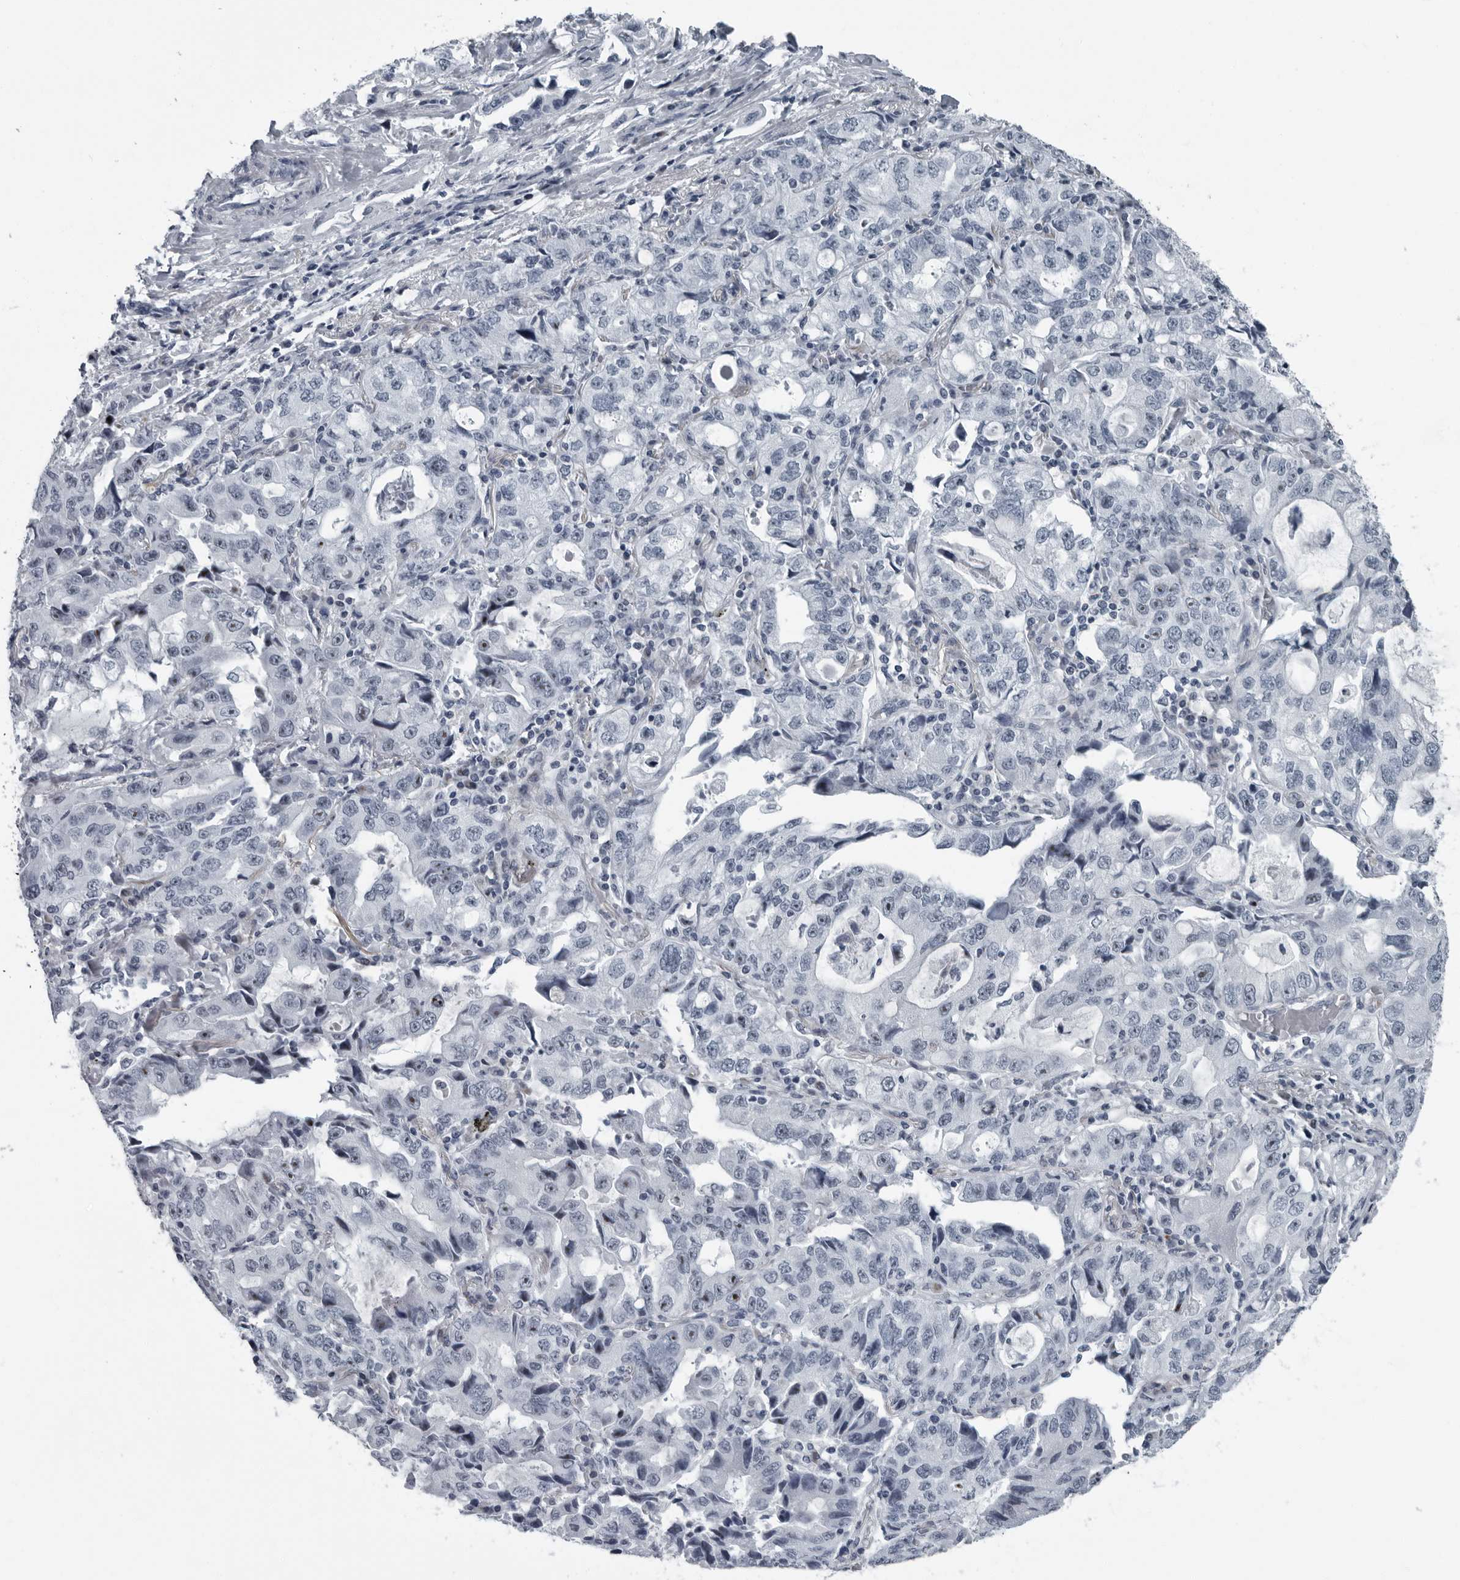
{"staining": {"intensity": "negative", "quantity": "none", "location": "none"}, "tissue": "lung cancer", "cell_type": "Tumor cells", "image_type": "cancer", "snomed": [{"axis": "morphology", "description": "Adenocarcinoma, NOS"}, {"axis": "topography", "description": "Lung"}], "caption": "Lung cancer stained for a protein using immunohistochemistry demonstrates no staining tumor cells.", "gene": "PDCD11", "patient": {"sex": "female", "age": 51}}